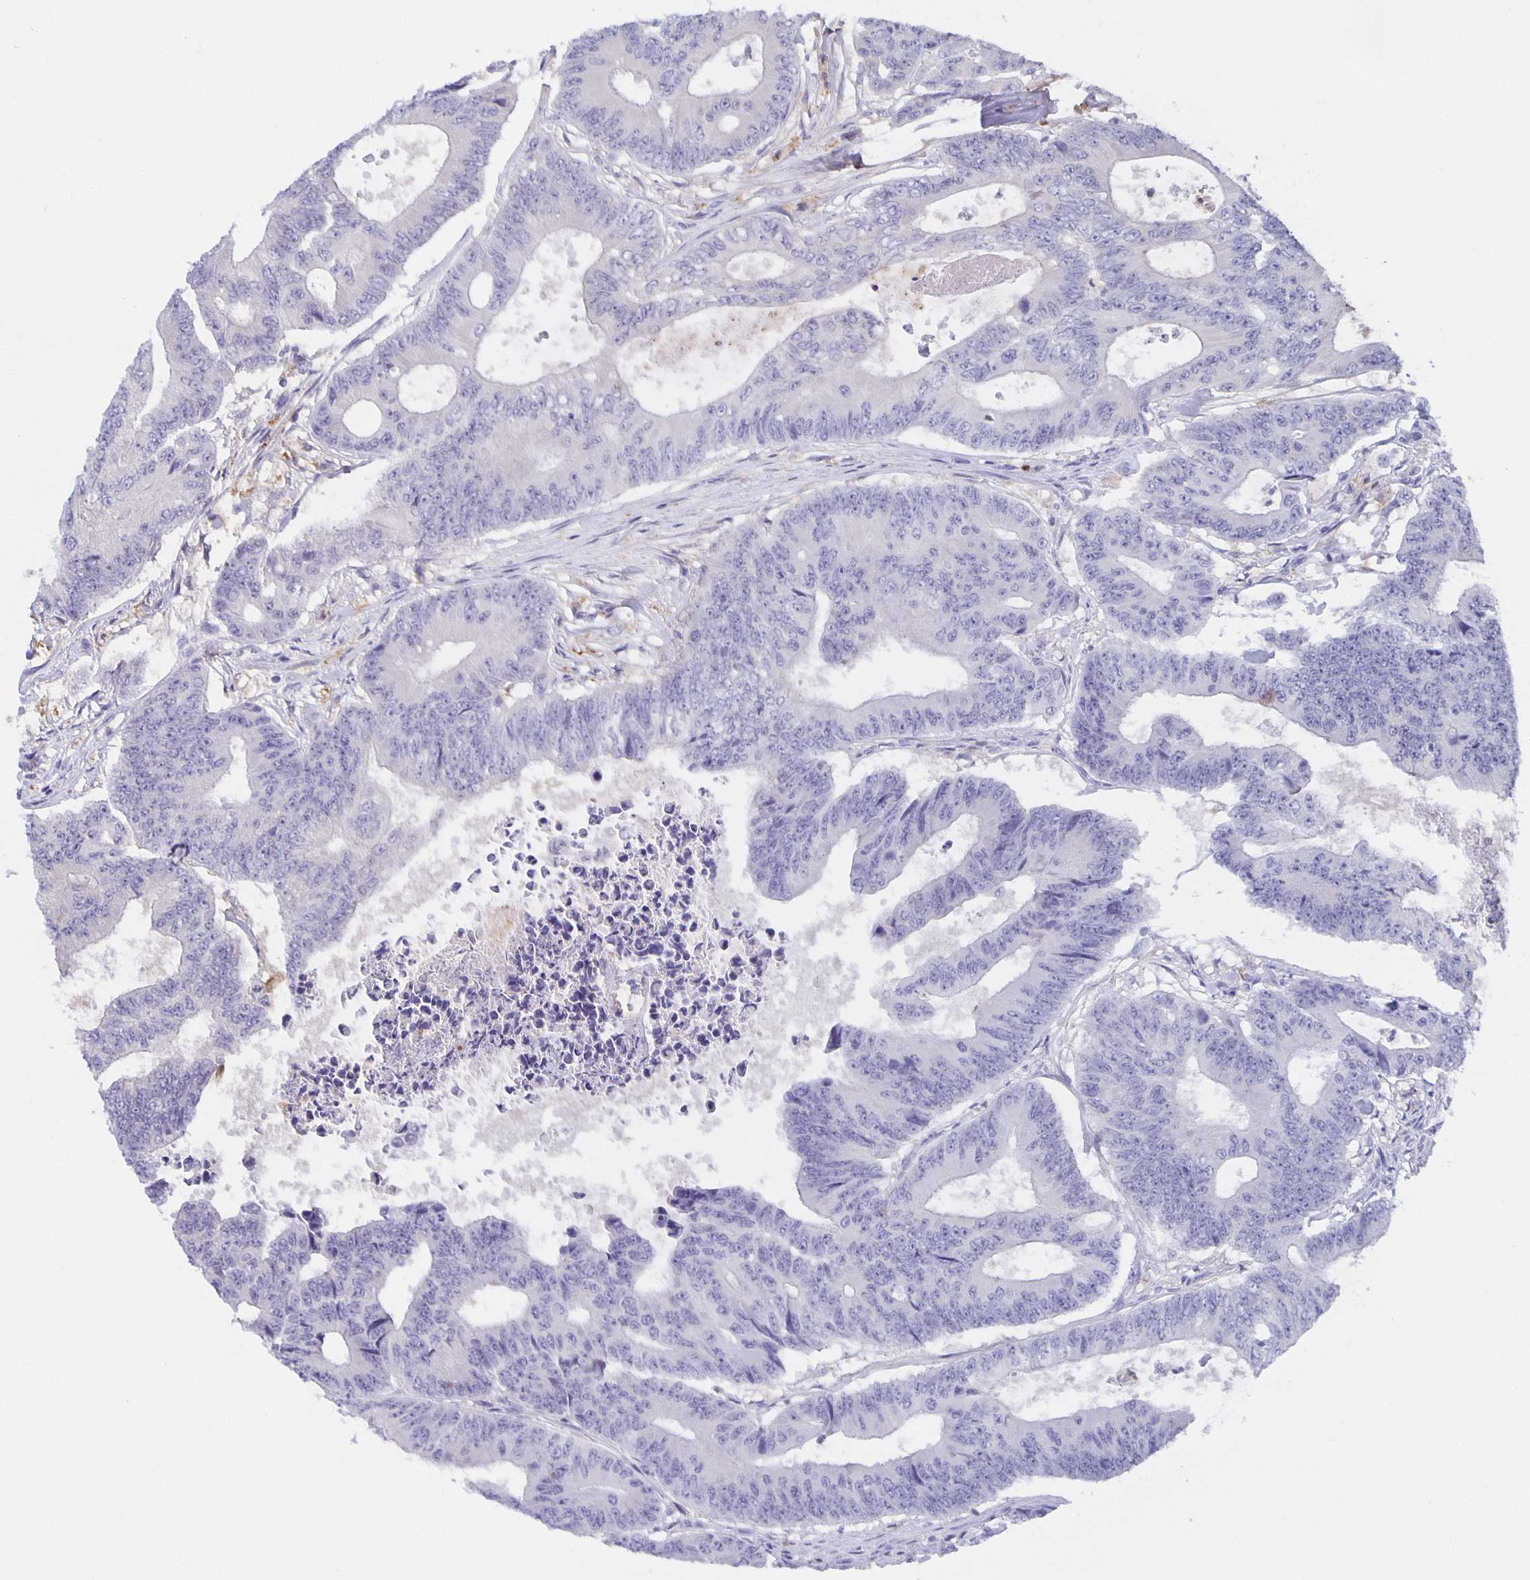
{"staining": {"intensity": "negative", "quantity": "none", "location": "none"}, "tissue": "colorectal cancer", "cell_type": "Tumor cells", "image_type": "cancer", "snomed": [{"axis": "morphology", "description": "Adenocarcinoma, NOS"}, {"axis": "topography", "description": "Colon"}], "caption": "Tumor cells show no significant positivity in colorectal cancer (adenocarcinoma).", "gene": "MARCHF6", "patient": {"sex": "female", "age": 48}}